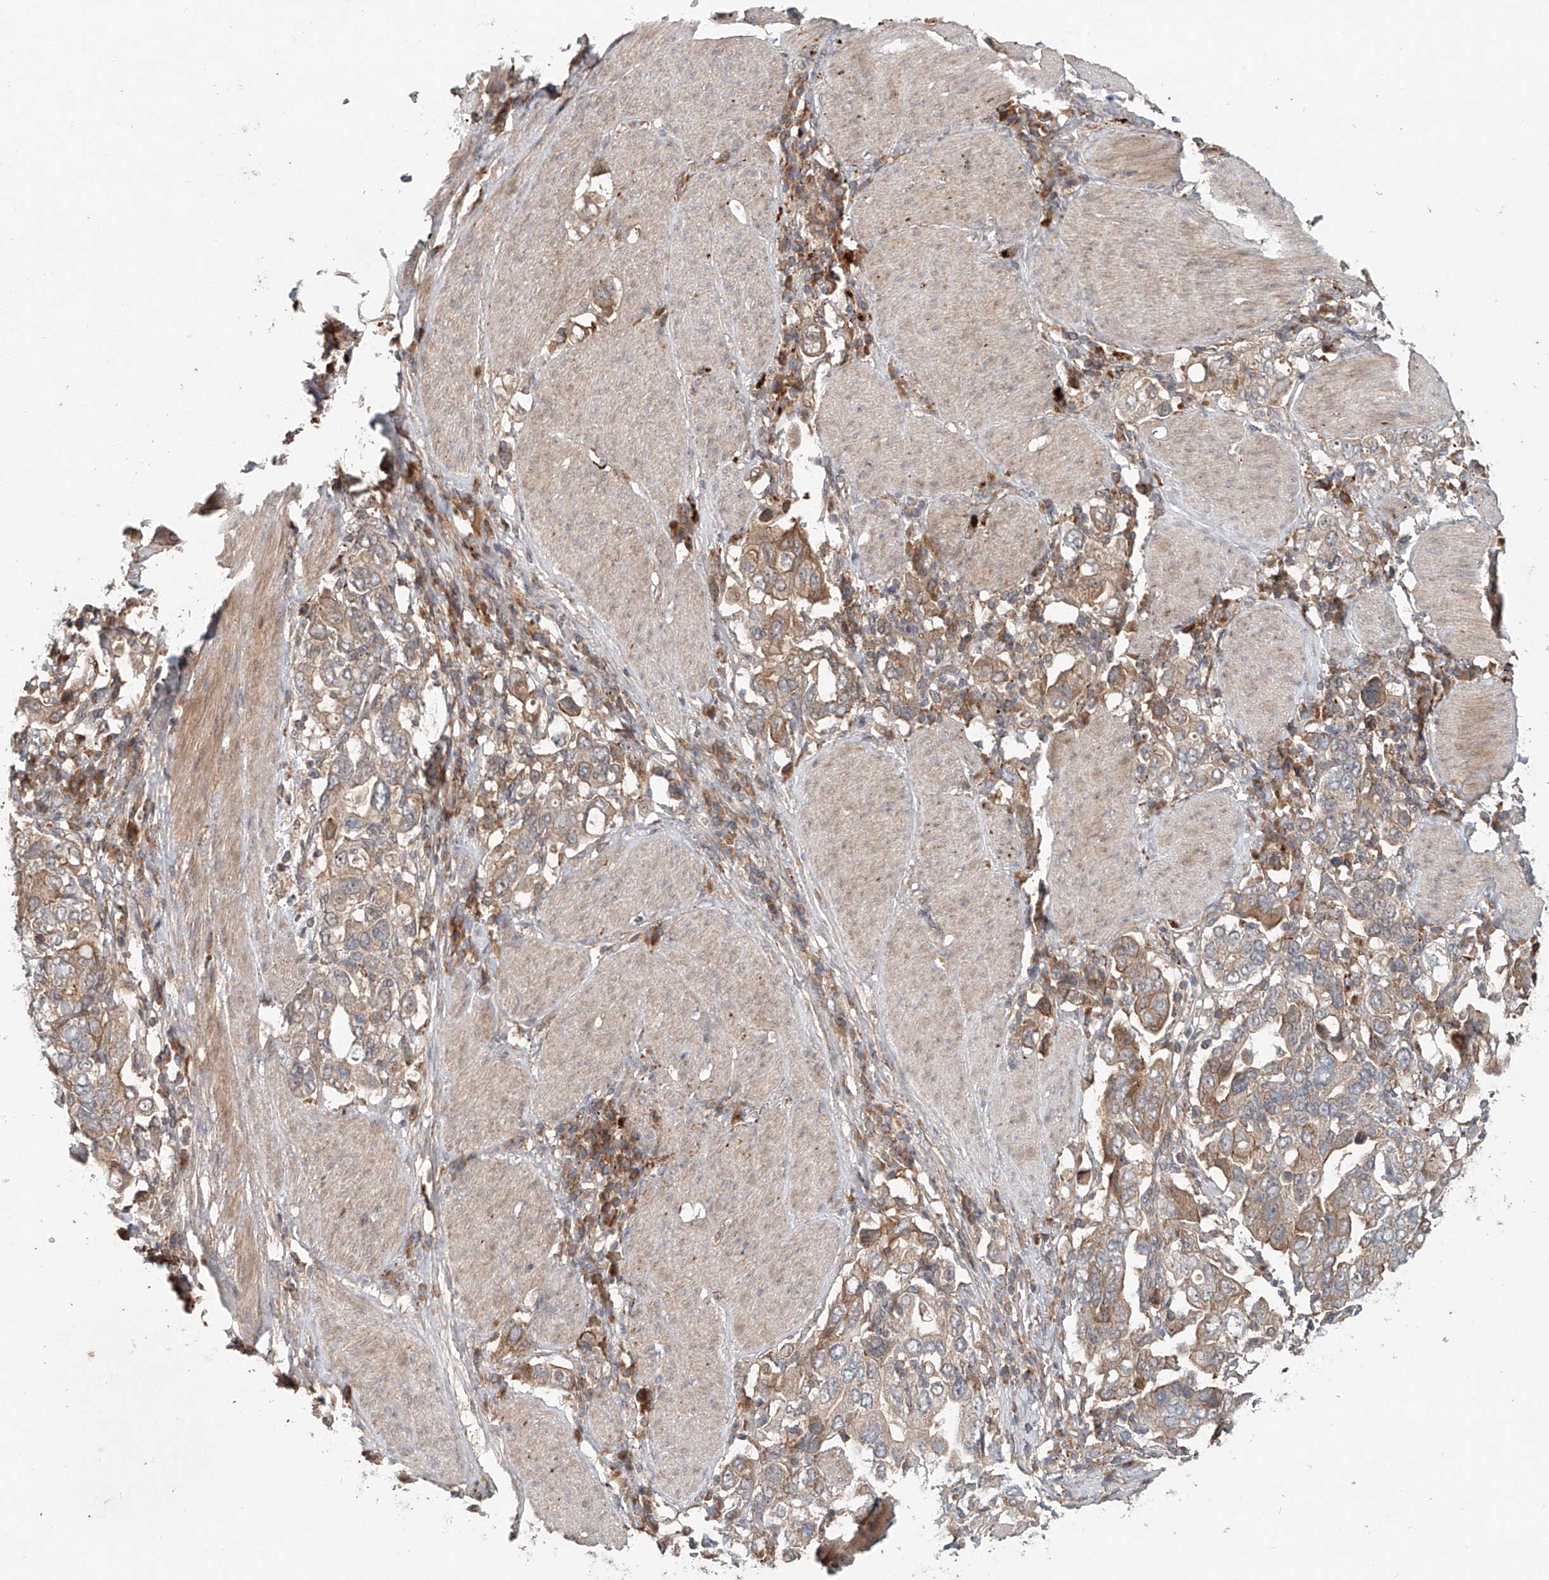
{"staining": {"intensity": "weak", "quantity": ">75%", "location": "cytoplasmic/membranous"}, "tissue": "stomach cancer", "cell_type": "Tumor cells", "image_type": "cancer", "snomed": [{"axis": "morphology", "description": "Adenocarcinoma, NOS"}, {"axis": "topography", "description": "Stomach, upper"}], "caption": "Human adenocarcinoma (stomach) stained with a protein marker shows weak staining in tumor cells.", "gene": "IER5", "patient": {"sex": "male", "age": 62}}